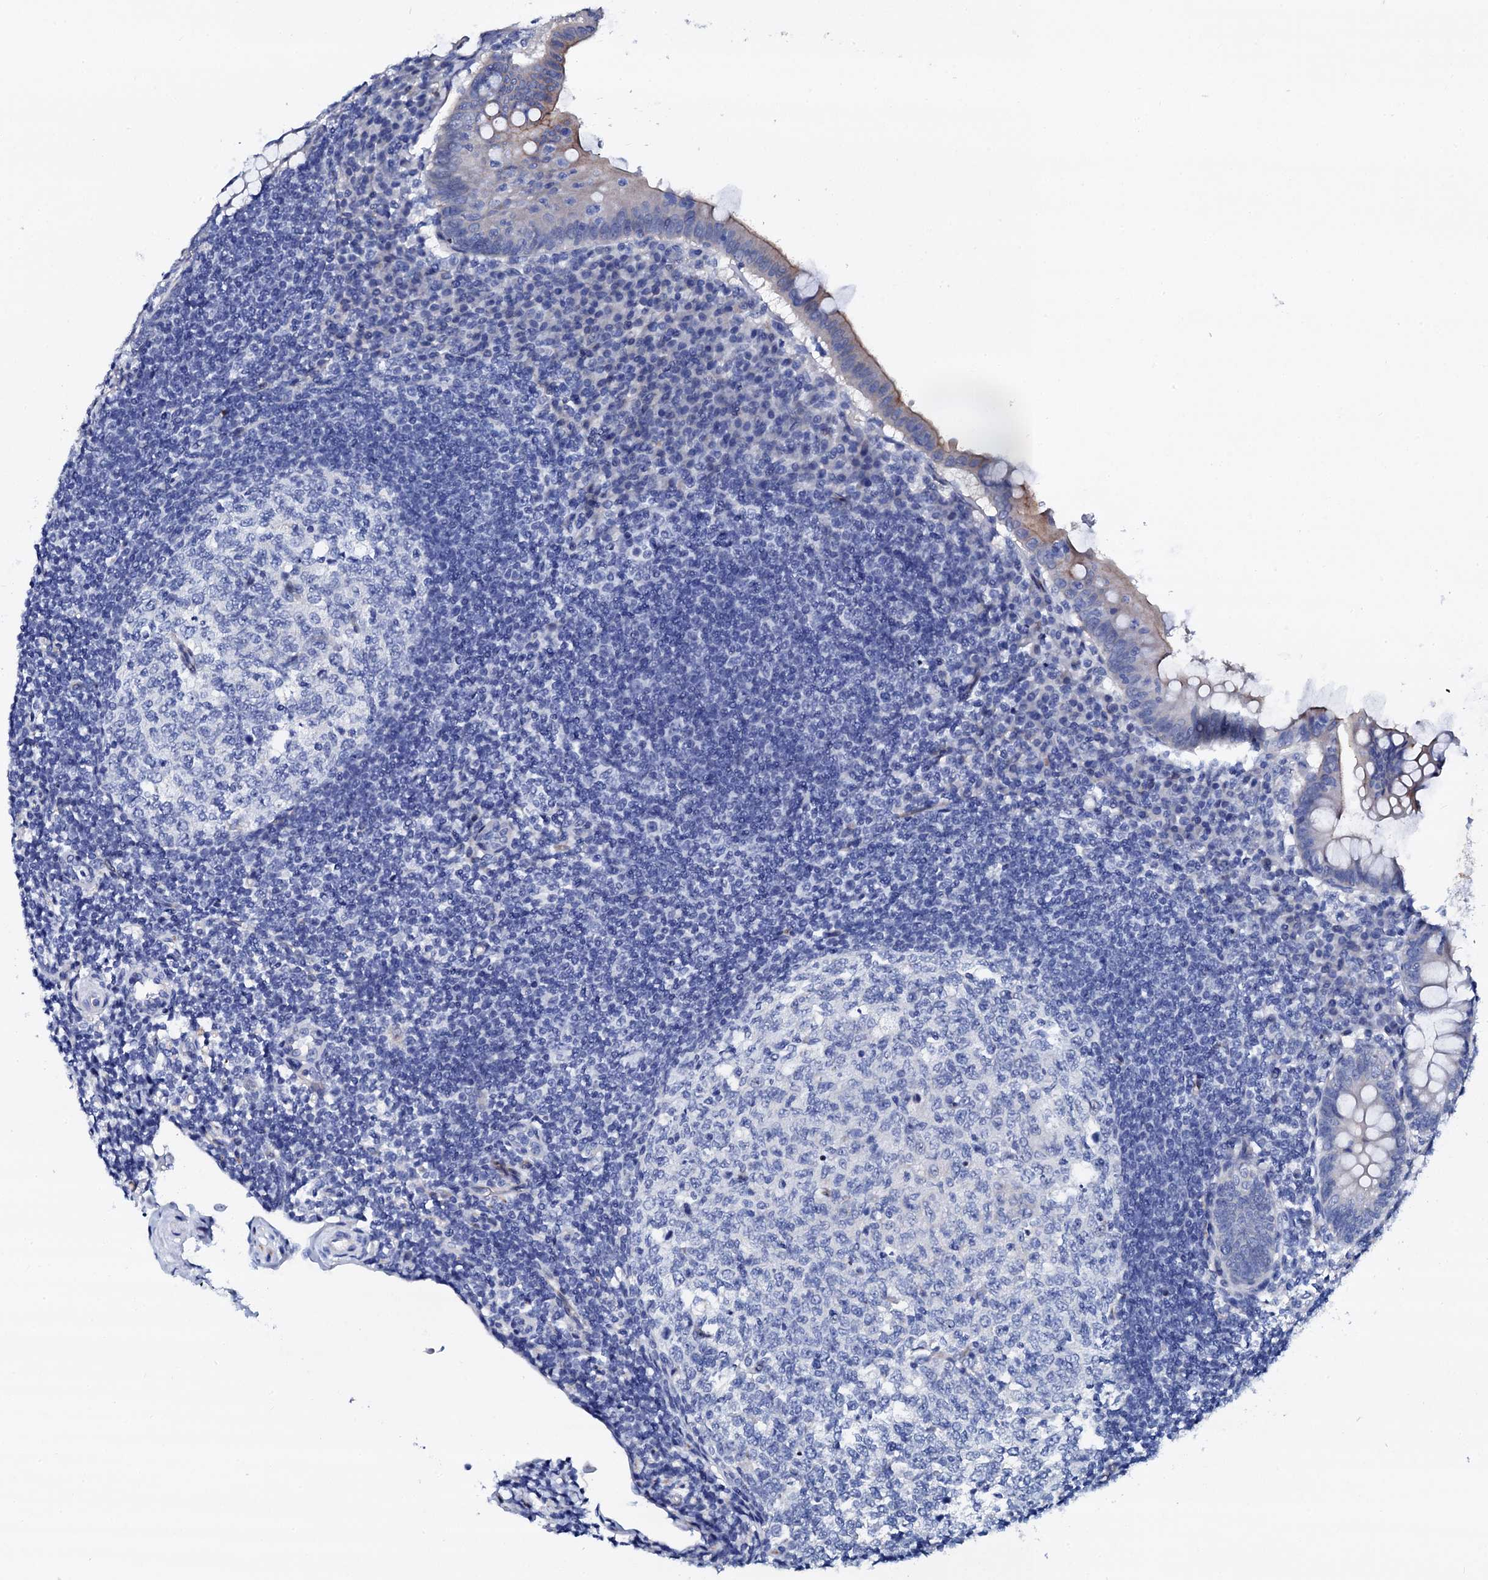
{"staining": {"intensity": "moderate", "quantity": "<25%", "location": "cytoplasmic/membranous"}, "tissue": "appendix", "cell_type": "Glandular cells", "image_type": "normal", "snomed": [{"axis": "morphology", "description": "Normal tissue, NOS"}, {"axis": "topography", "description": "Appendix"}], "caption": "Immunohistochemistry (IHC) of unremarkable human appendix displays low levels of moderate cytoplasmic/membranous expression in about <25% of glandular cells.", "gene": "TRDN", "patient": {"sex": "female", "age": 33}}